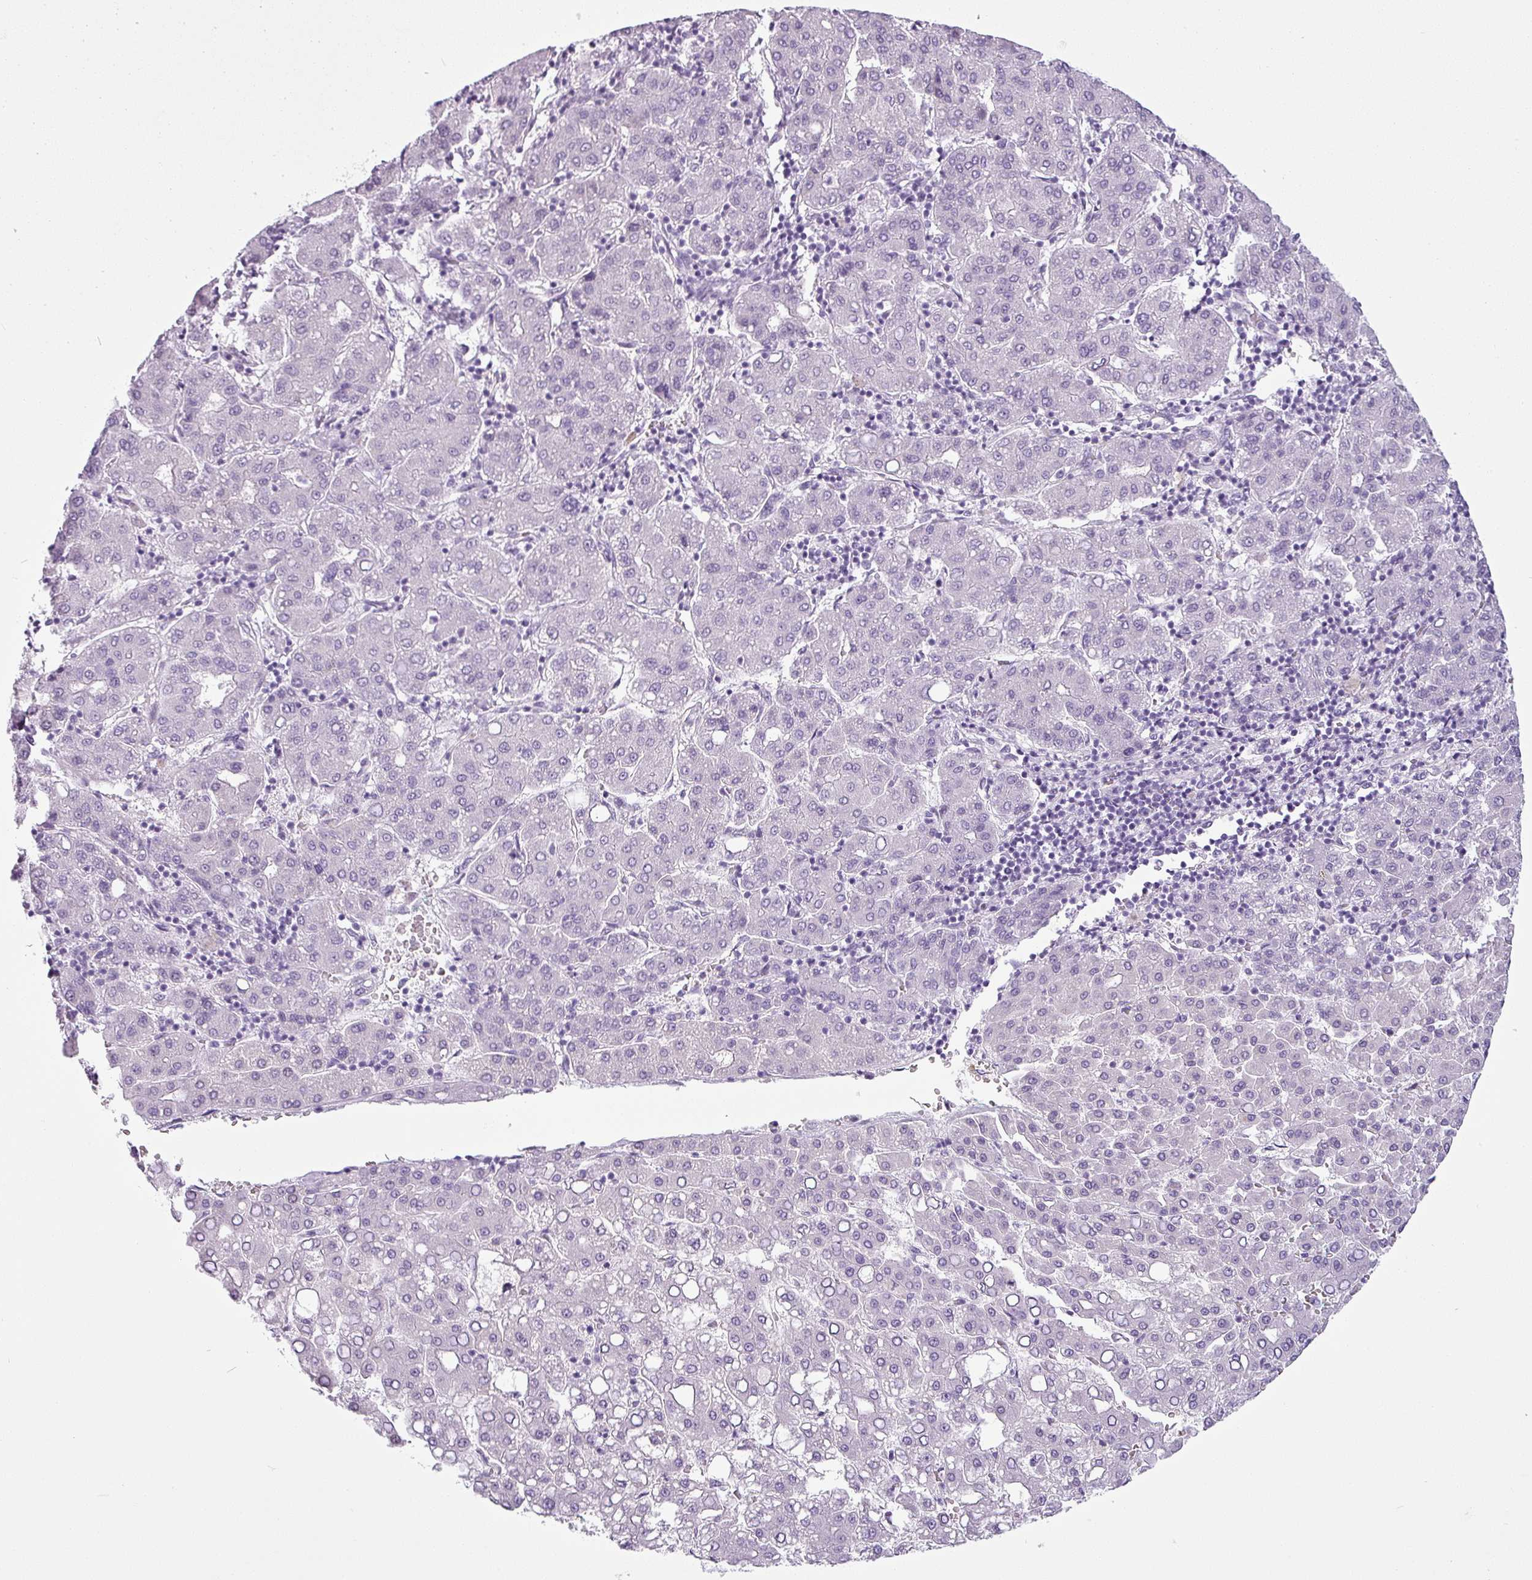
{"staining": {"intensity": "negative", "quantity": "none", "location": "none"}, "tissue": "liver cancer", "cell_type": "Tumor cells", "image_type": "cancer", "snomed": [{"axis": "morphology", "description": "Carcinoma, Hepatocellular, NOS"}, {"axis": "topography", "description": "Liver"}], "caption": "The photomicrograph displays no staining of tumor cells in liver hepatocellular carcinoma. (Immunohistochemistry (ihc), brightfield microscopy, high magnification).", "gene": "CDH16", "patient": {"sex": "male", "age": 65}}